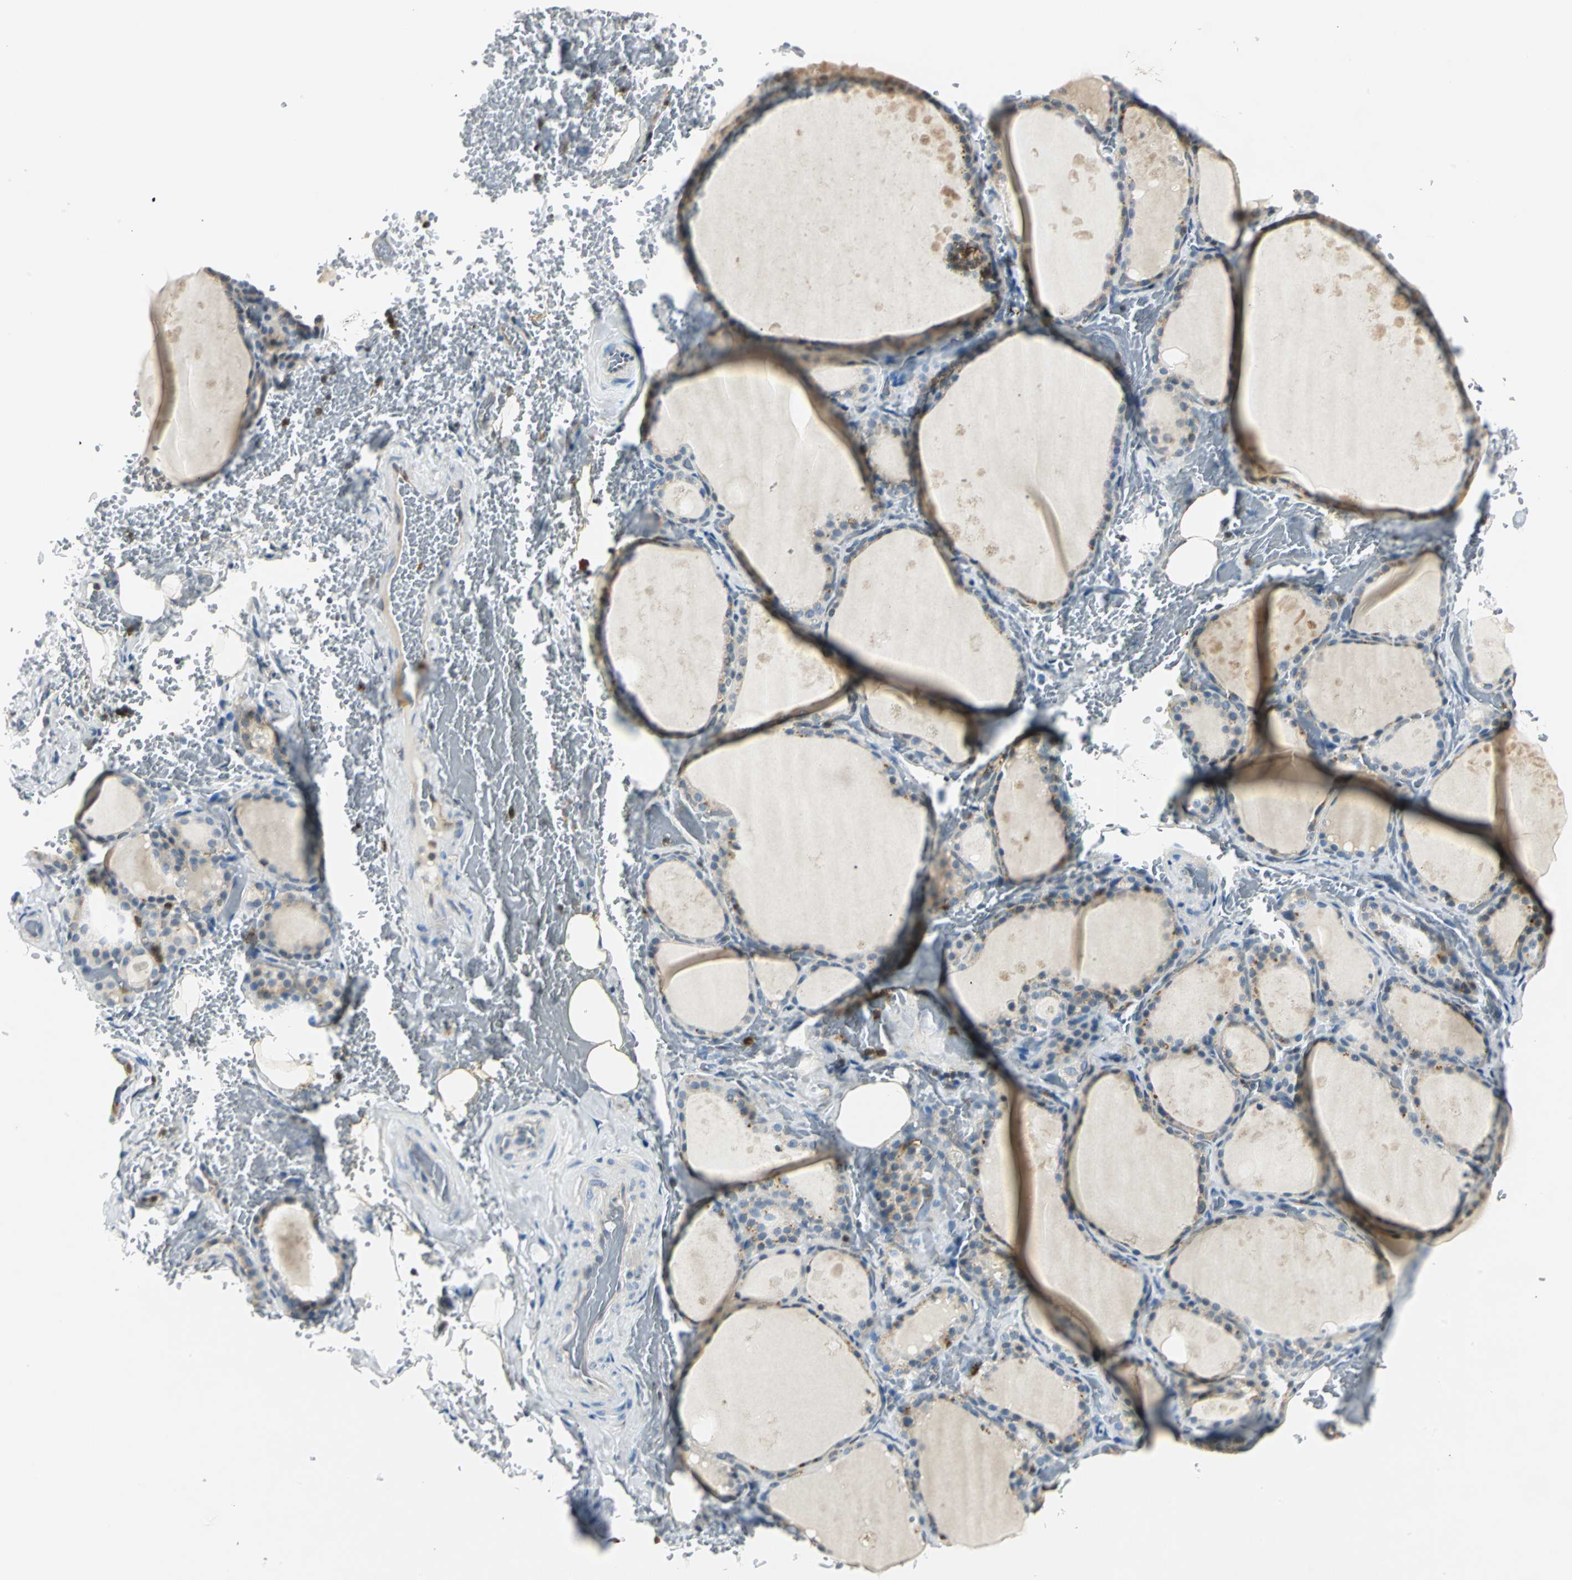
{"staining": {"intensity": "weak", "quantity": "<25%", "location": "cytoplasmic/membranous"}, "tissue": "thyroid gland", "cell_type": "Glandular cells", "image_type": "normal", "snomed": [{"axis": "morphology", "description": "Normal tissue, NOS"}, {"axis": "topography", "description": "Thyroid gland"}], "caption": "This is an immunohistochemistry micrograph of unremarkable human thyroid gland. There is no expression in glandular cells.", "gene": "USP40", "patient": {"sex": "male", "age": 61}}